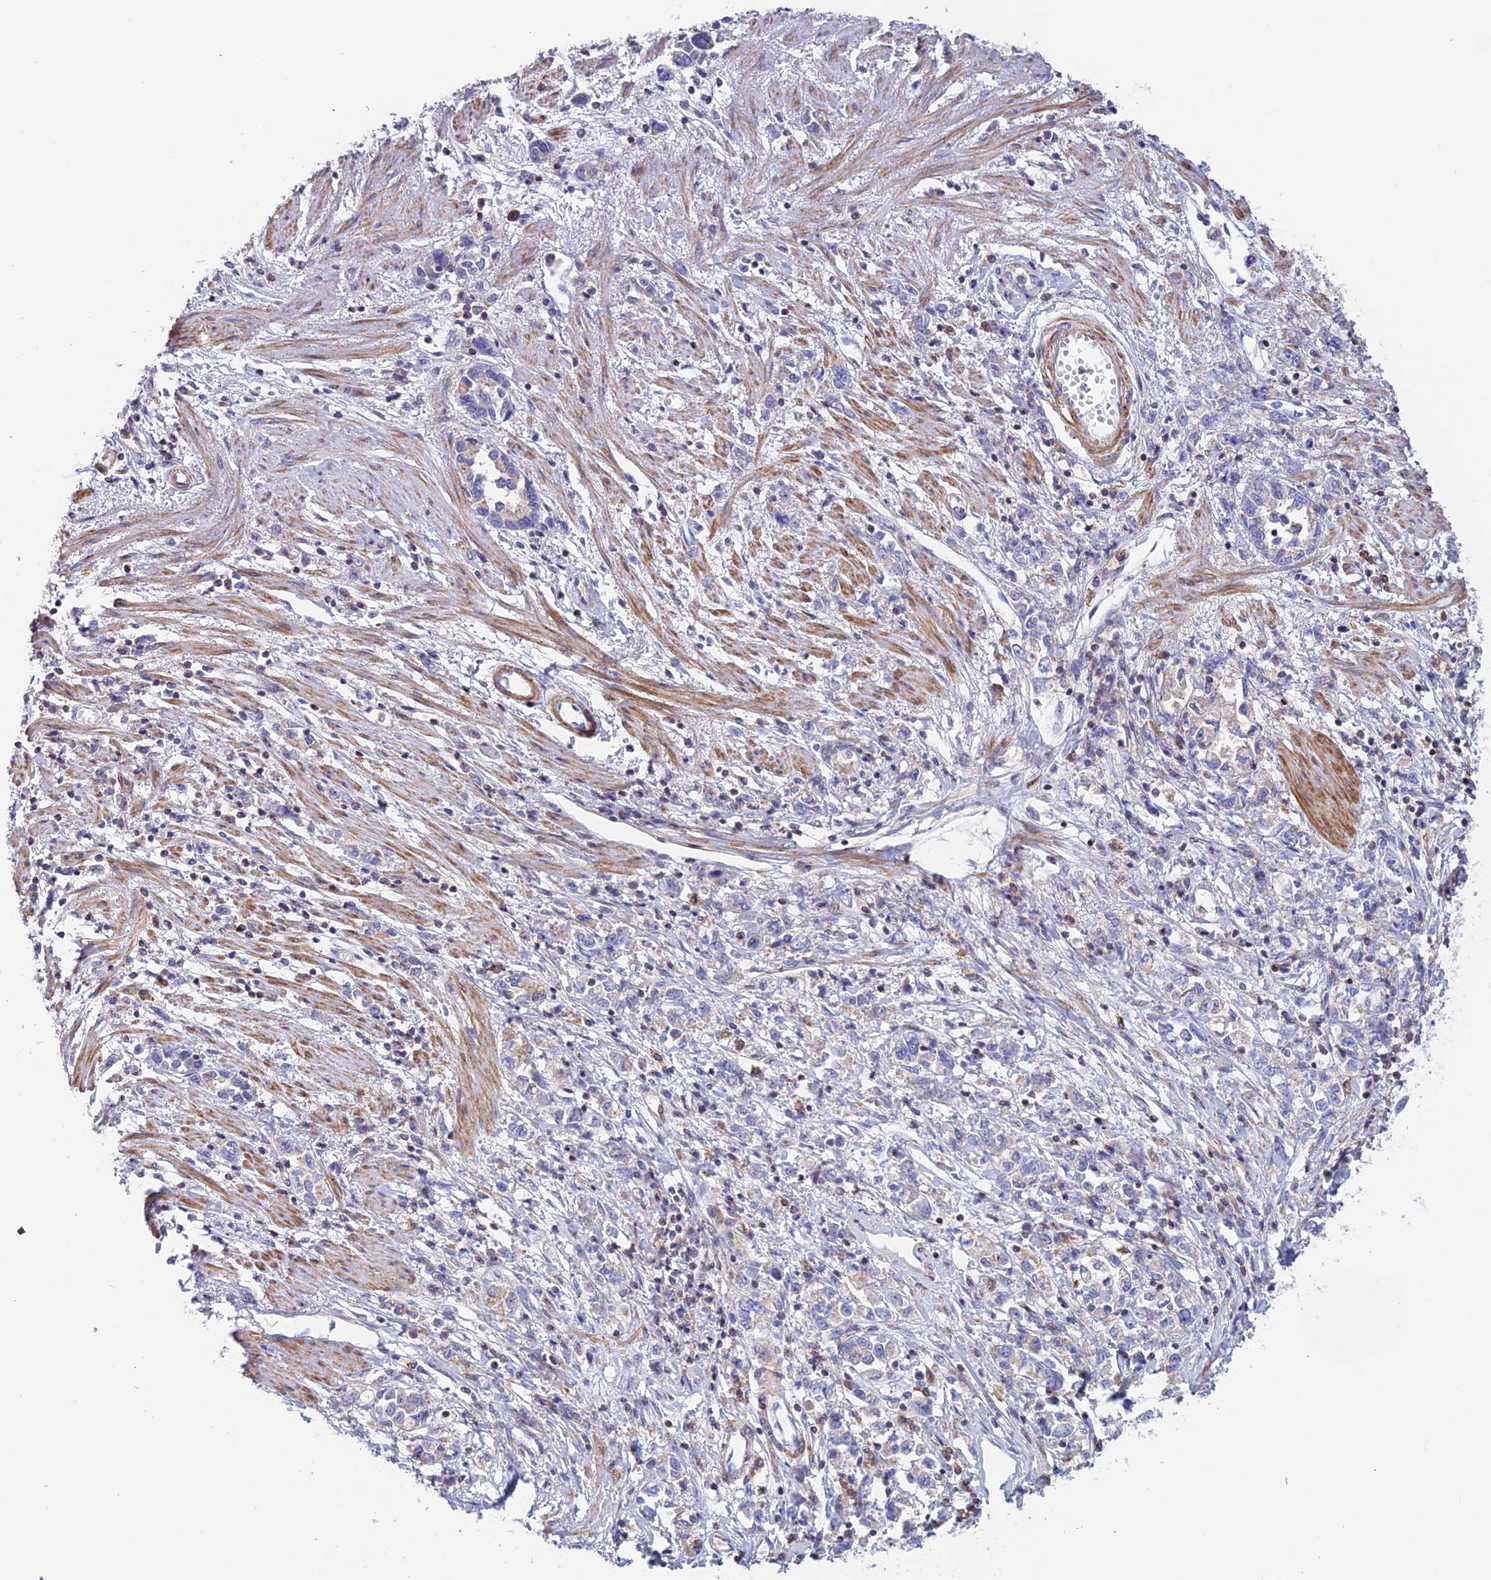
{"staining": {"intensity": "negative", "quantity": "none", "location": "none"}, "tissue": "stomach cancer", "cell_type": "Tumor cells", "image_type": "cancer", "snomed": [{"axis": "morphology", "description": "Adenocarcinoma, NOS"}, {"axis": "topography", "description": "Stomach"}], "caption": "There is no significant positivity in tumor cells of stomach adenocarcinoma.", "gene": "PRIM1", "patient": {"sex": "female", "age": 76}}